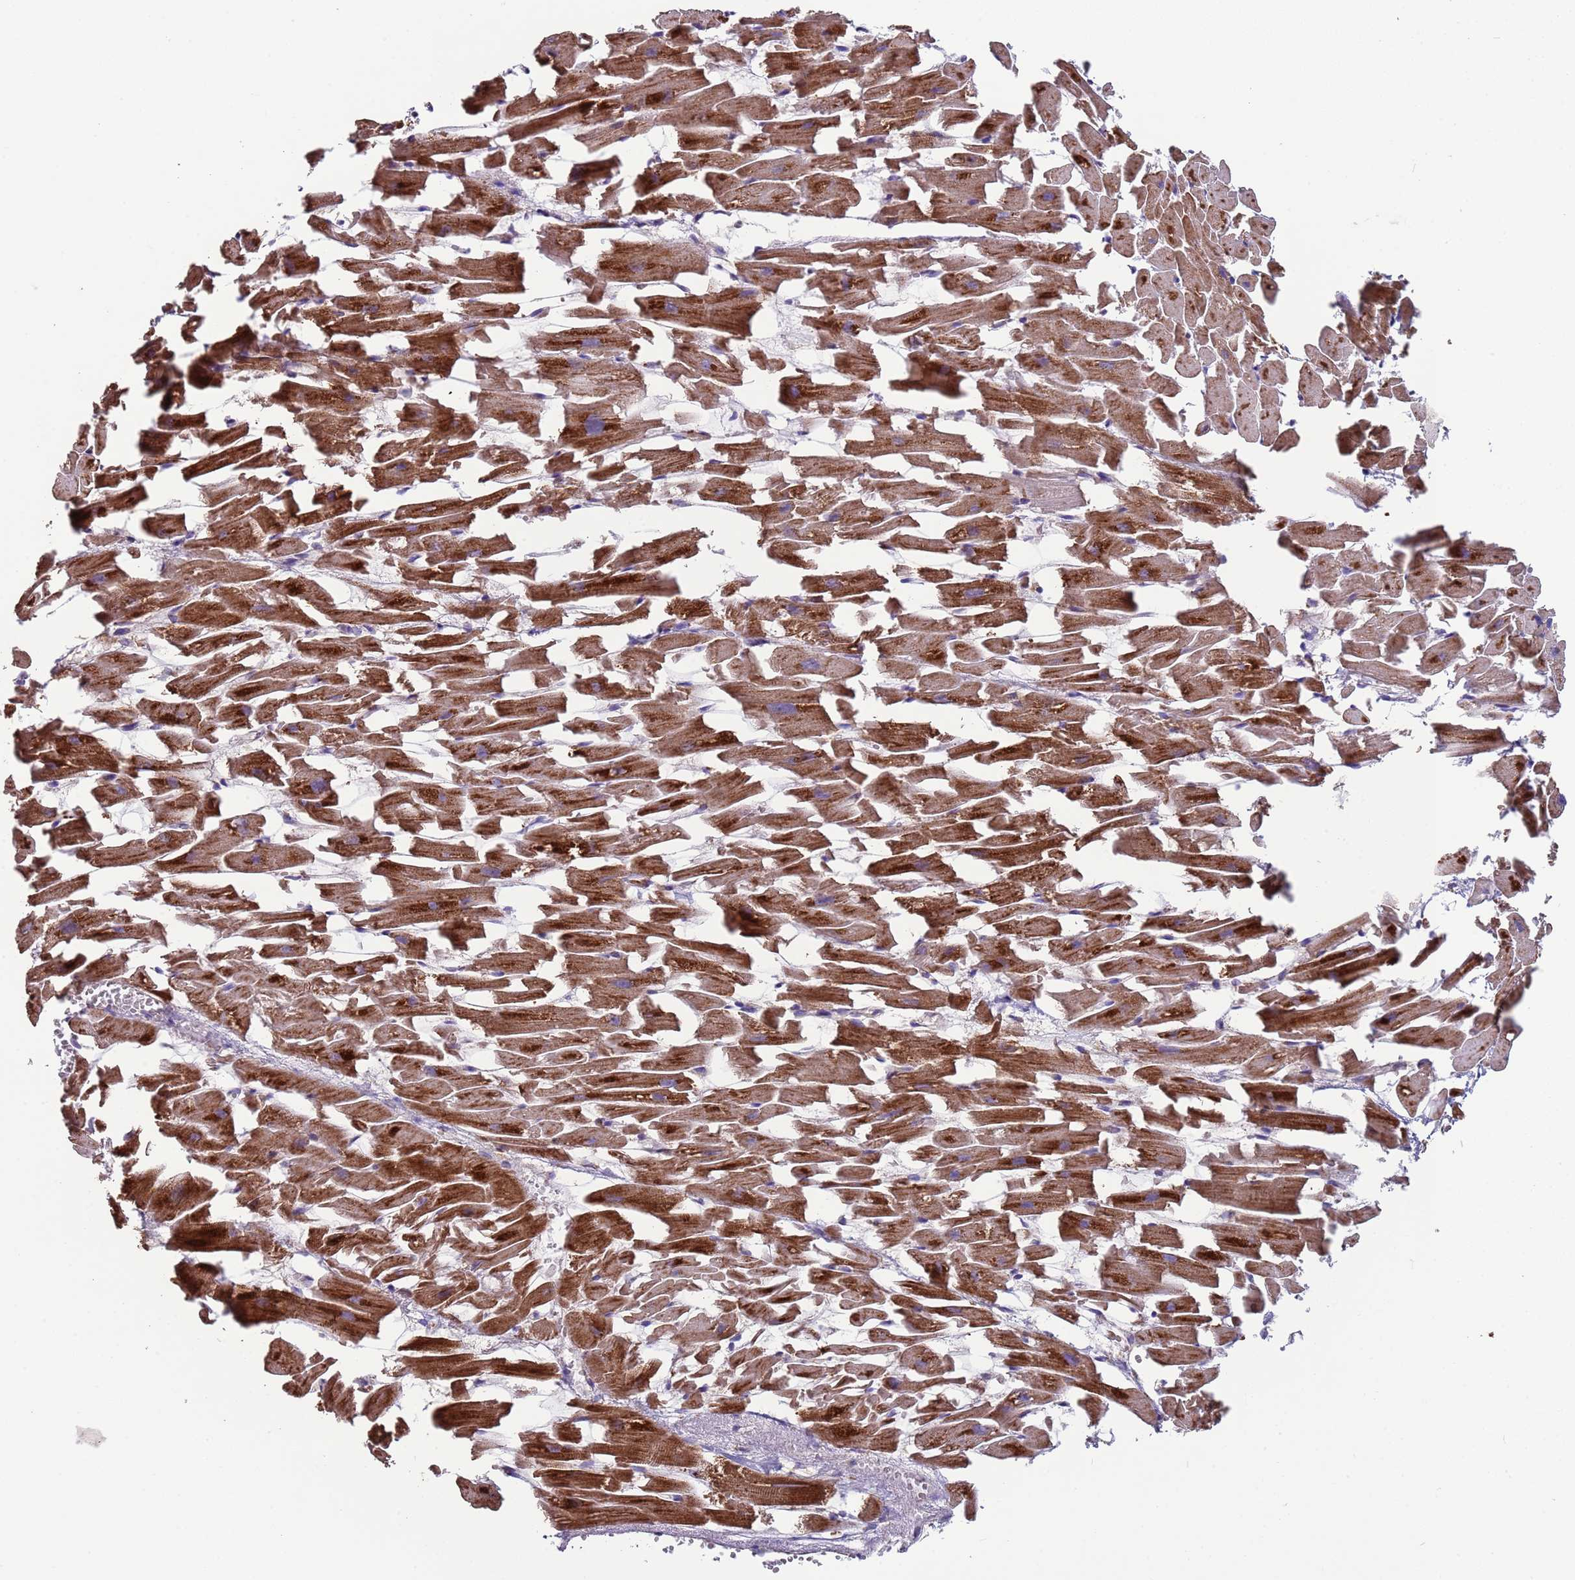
{"staining": {"intensity": "strong", "quantity": ">75%", "location": "cytoplasmic/membranous"}, "tissue": "heart muscle", "cell_type": "Cardiomyocytes", "image_type": "normal", "snomed": [{"axis": "morphology", "description": "Normal tissue, NOS"}, {"axis": "topography", "description": "Heart"}], "caption": "Strong cytoplasmic/membranous staining is seen in approximately >75% of cardiomyocytes in benign heart muscle. Immunohistochemistry stains the protein of interest in brown and the nuclei are stained blue.", "gene": "EEF1AKMT1", "patient": {"sex": "female", "age": 64}}